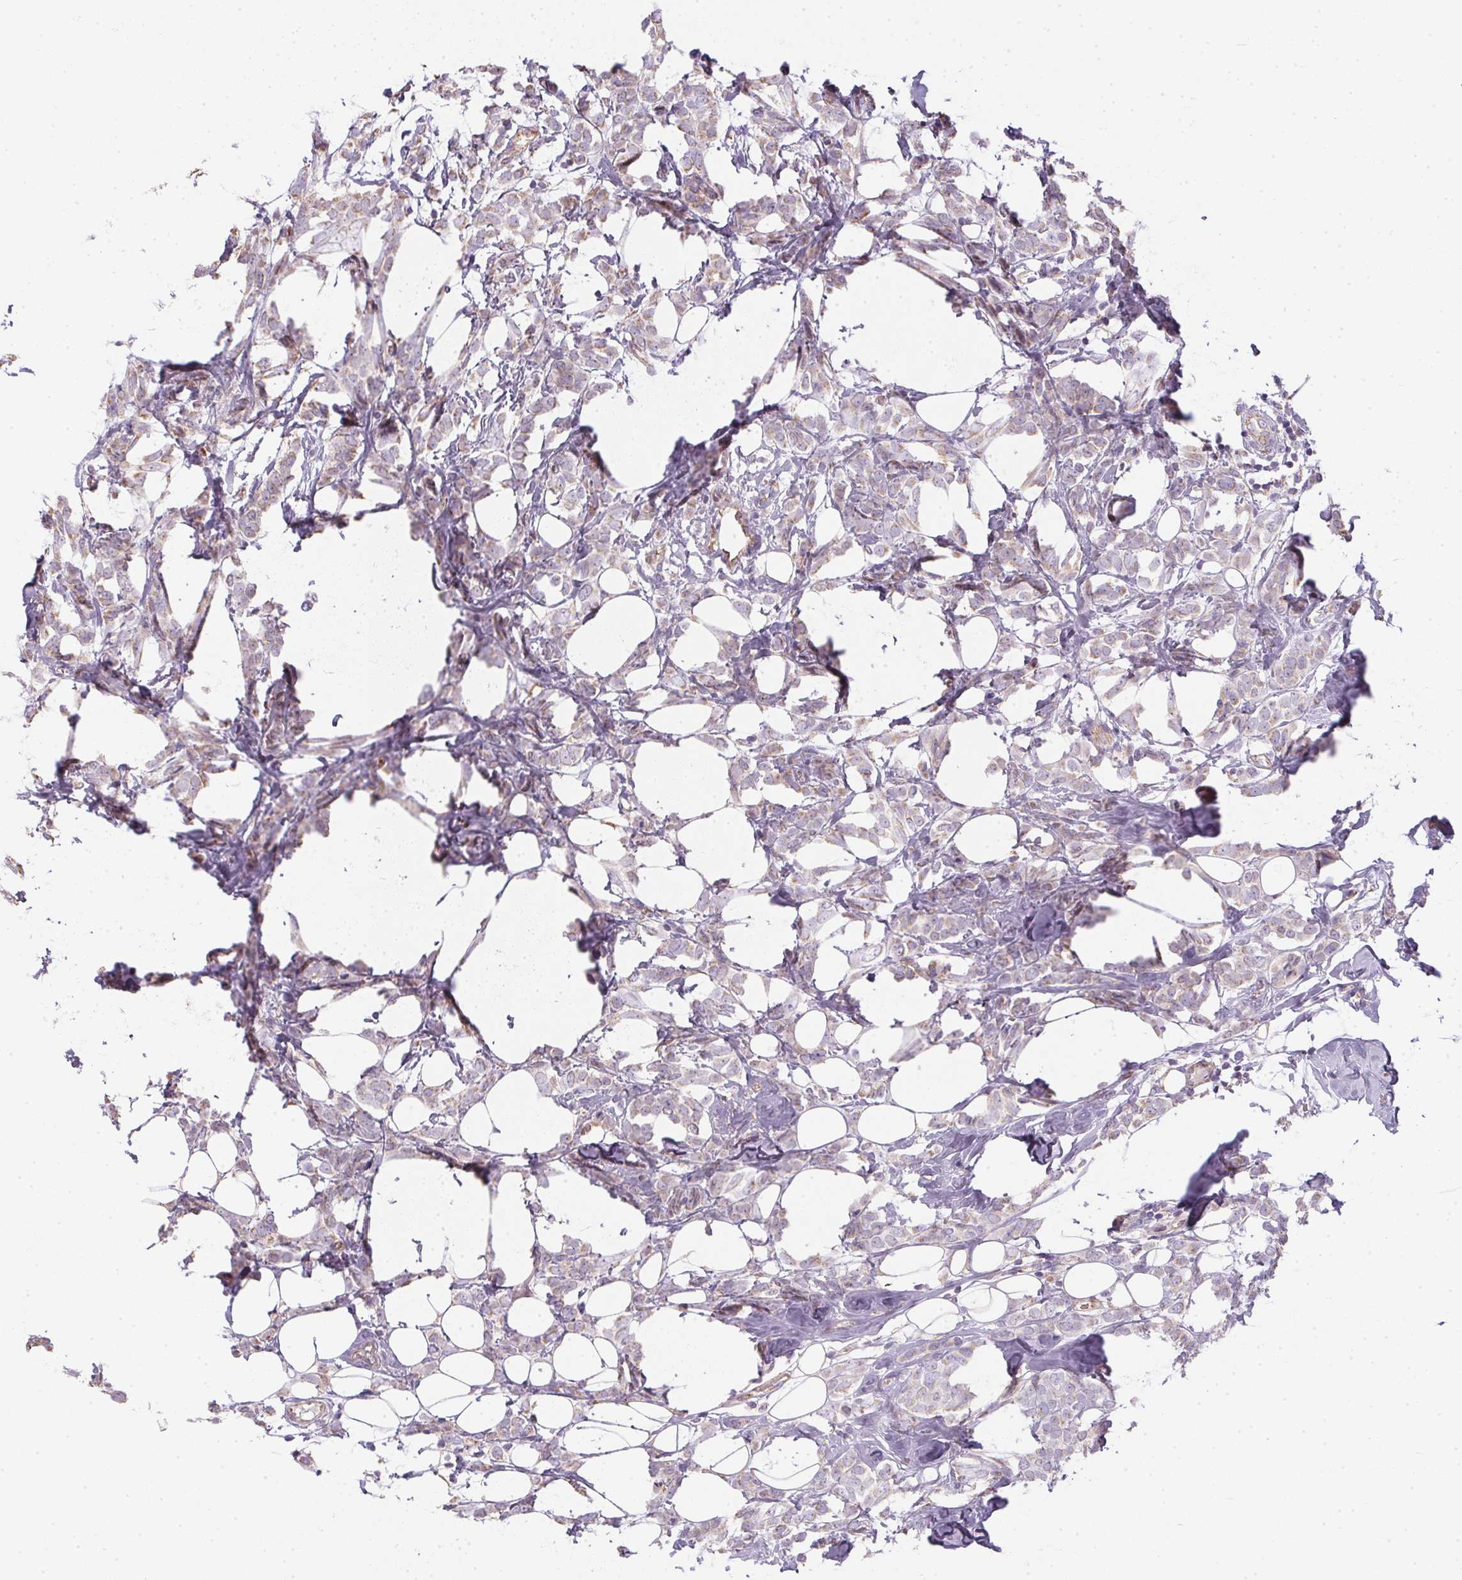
{"staining": {"intensity": "weak", "quantity": "25%-75%", "location": "cytoplasmic/membranous"}, "tissue": "breast cancer", "cell_type": "Tumor cells", "image_type": "cancer", "snomed": [{"axis": "morphology", "description": "Lobular carcinoma"}, {"axis": "topography", "description": "Breast"}], "caption": "Immunohistochemical staining of breast lobular carcinoma exhibits weak cytoplasmic/membranous protein positivity in approximately 25%-75% of tumor cells. (DAB IHC, brown staining for protein, blue staining for nuclei).", "gene": "SMYD1", "patient": {"sex": "female", "age": 49}}